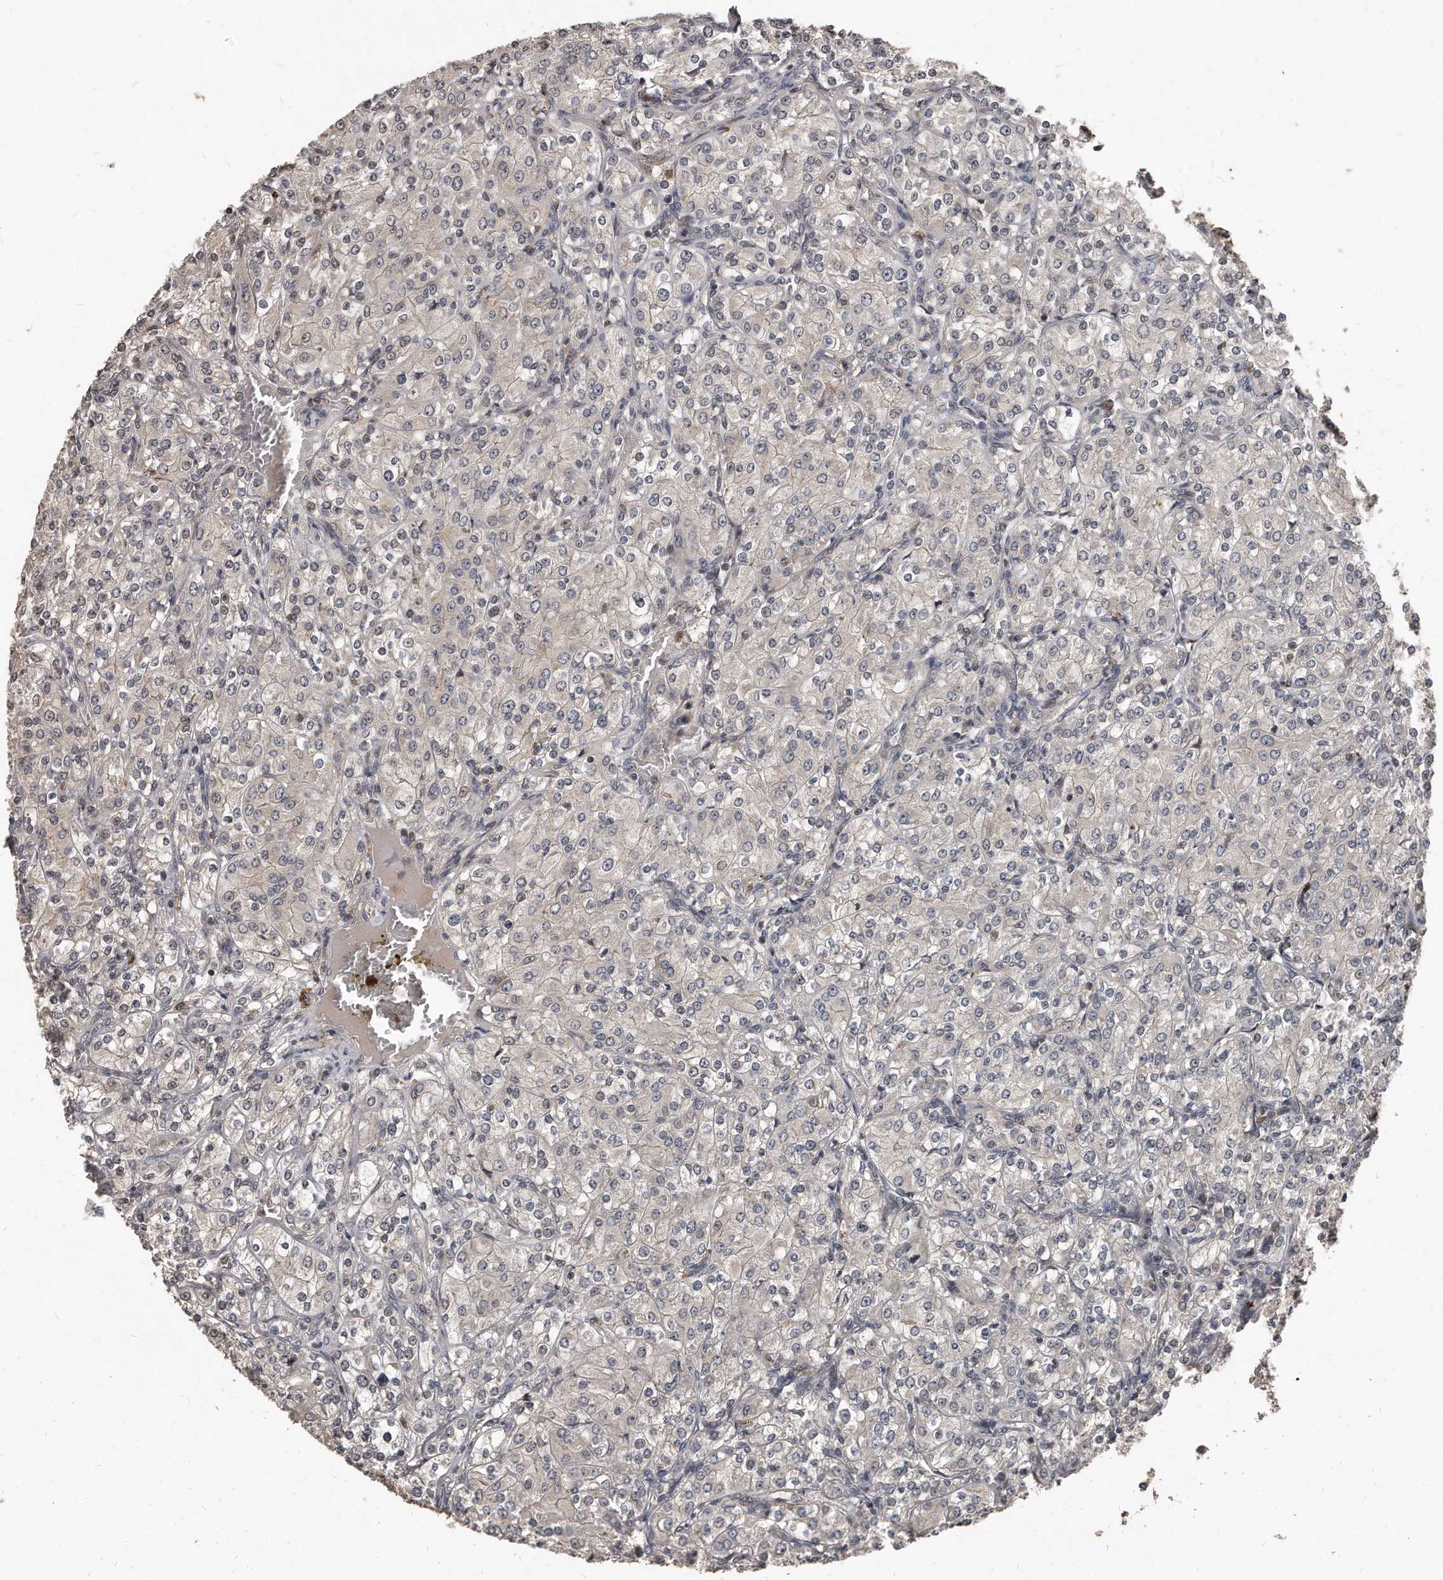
{"staining": {"intensity": "negative", "quantity": "none", "location": "none"}, "tissue": "renal cancer", "cell_type": "Tumor cells", "image_type": "cancer", "snomed": [{"axis": "morphology", "description": "Adenocarcinoma, NOS"}, {"axis": "topography", "description": "Kidney"}], "caption": "There is no significant staining in tumor cells of adenocarcinoma (renal).", "gene": "GCH1", "patient": {"sex": "male", "age": 77}}